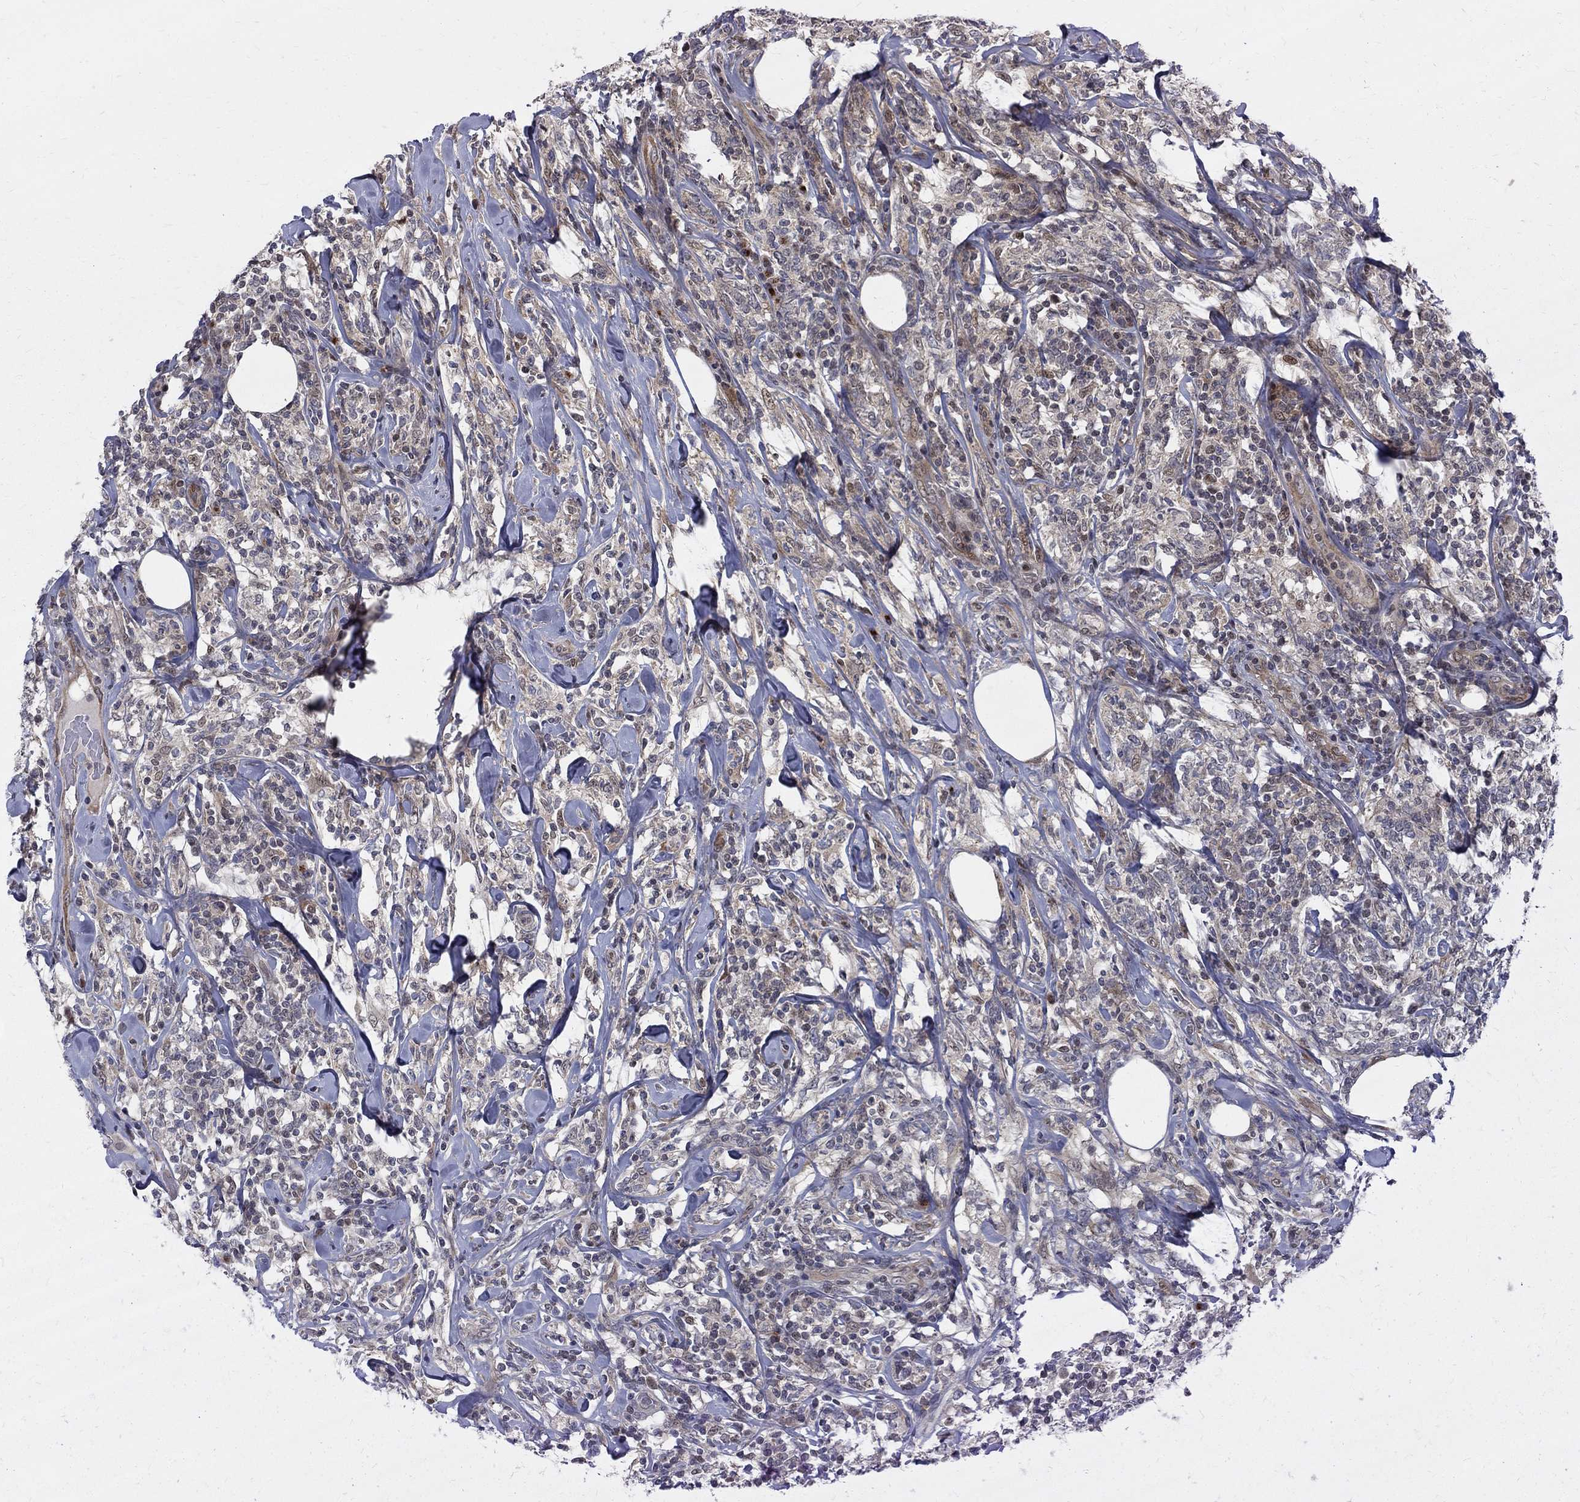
{"staining": {"intensity": "negative", "quantity": "none", "location": "none"}, "tissue": "lymphoma", "cell_type": "Tumor cells", "image_type": "cancer", "snomed": [{"axis": "morphology", "description": "Malignant lymphoma, non-Hodgkin's type, High grade"}, {"axis": "topography", "description": "Lymph node"}], "caption": "High power microscopy photomicrograph of an IHC image of high-grade malignant lymphoma, non-Hodgkin's type, revealing no significant positivity in tumor cells.", "gene": "WDR19", "patient": {"sex": "female", "age": 84}}